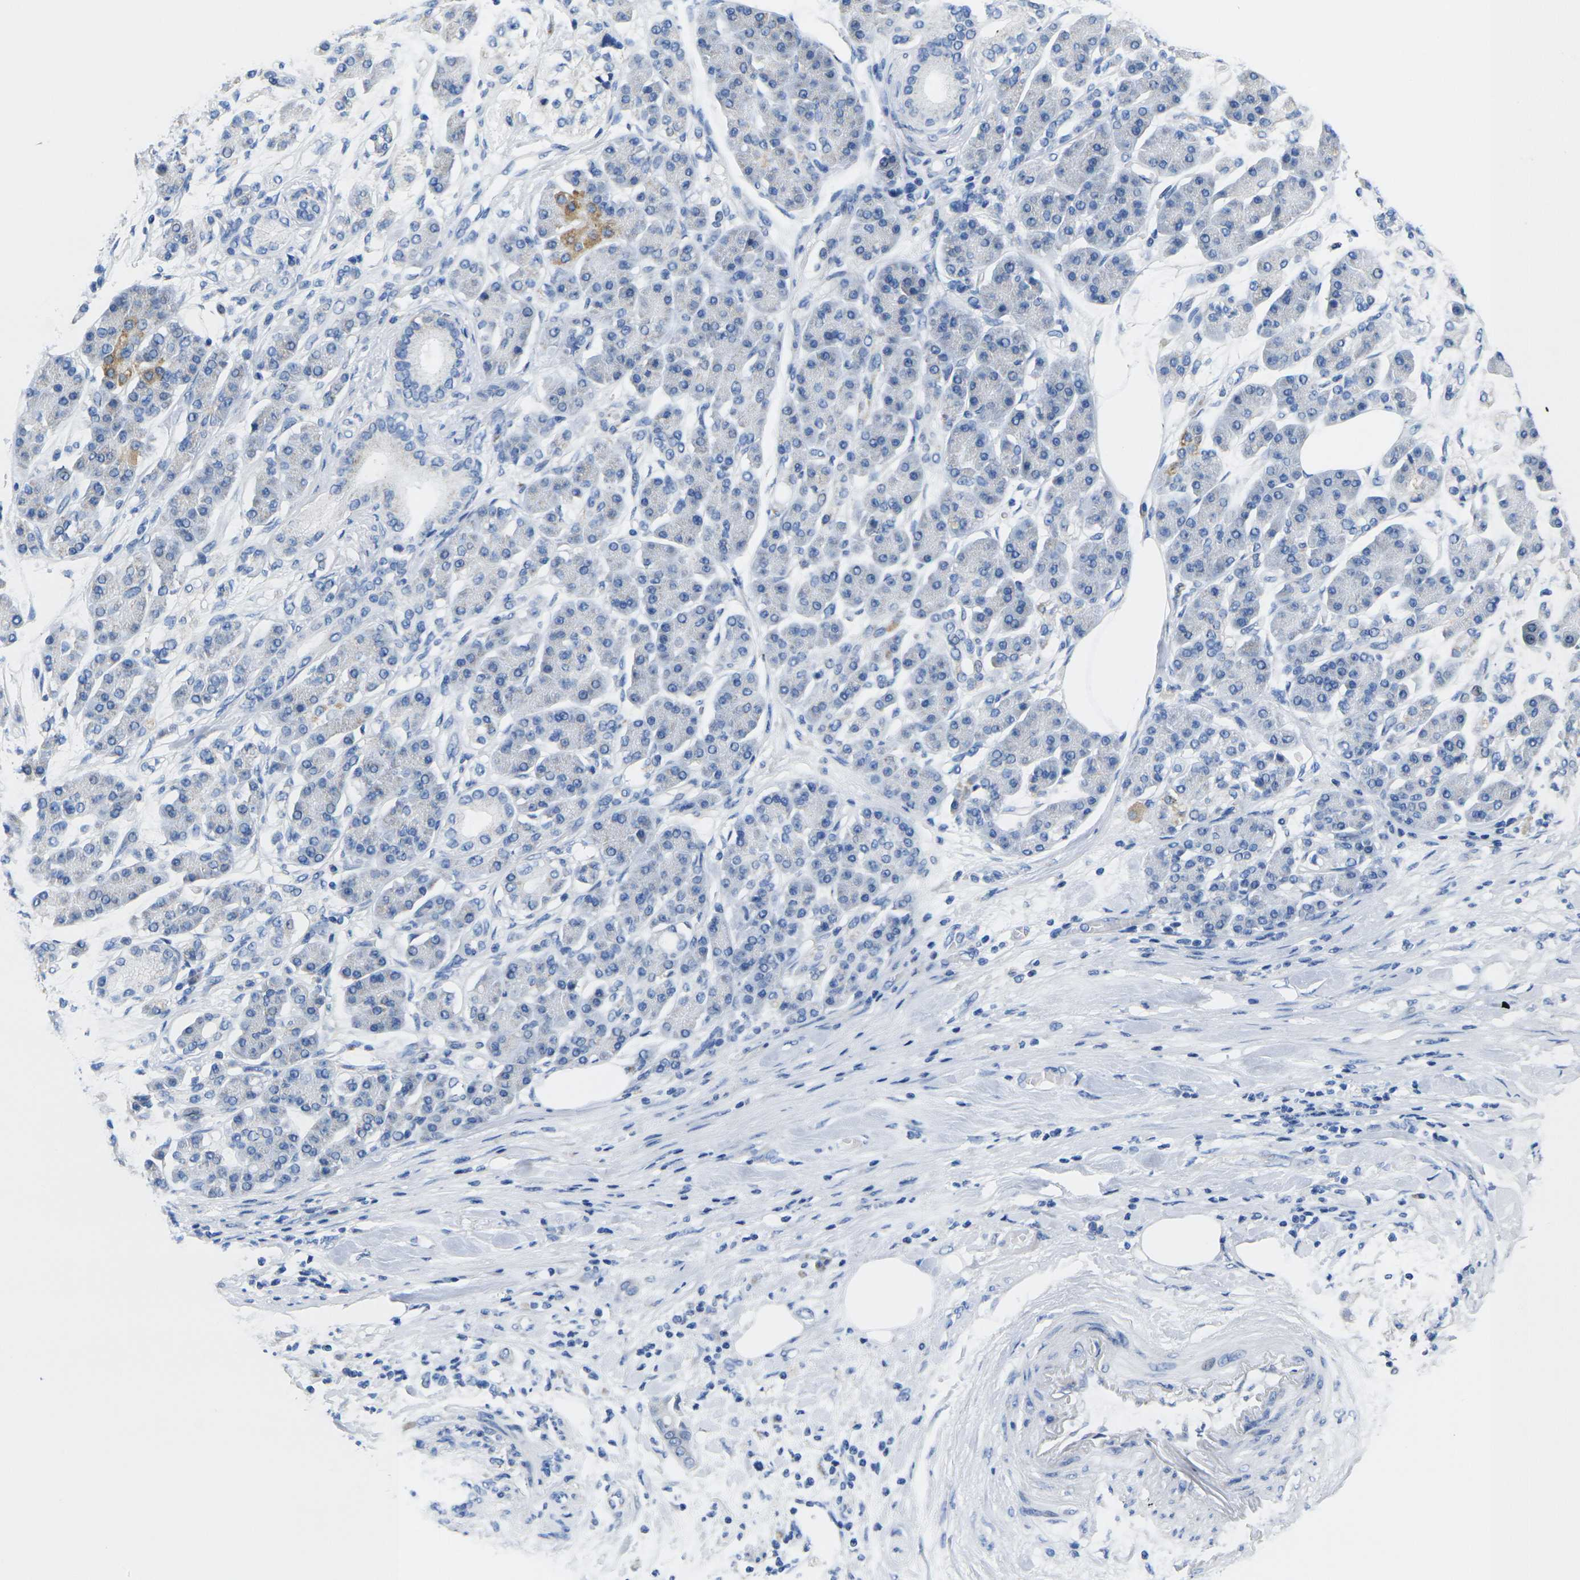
{"staining": {"intensity": "moderate", "quantity": "<25%", "location": "cytoplasmic/membranous"}, "tissue": "pancreatic cancer", "cell_type": "Tumor cells", "image_type": "cancer", "snomed": [{"axis": "morphology", "description": "Adenocarcinoma, NOS"}, {"axis": "morphology", "description": "Adenocarcinoma, metastatic, NOS"}, {"axis": "topography", "description": "Lymph node"}, {"axis": "topography", "description": "Pancreas"}, {"axis": "topography", "description": "Duodenum"}], "caption": "A micrograph of pancreatic cancer (adenocarcinoma) stained for a protein displays moderate cytoplasmic/membranous brown staining in tumor cells.", "gene": "TMEM204", "patient": {"sex": "female", "age": 64}}